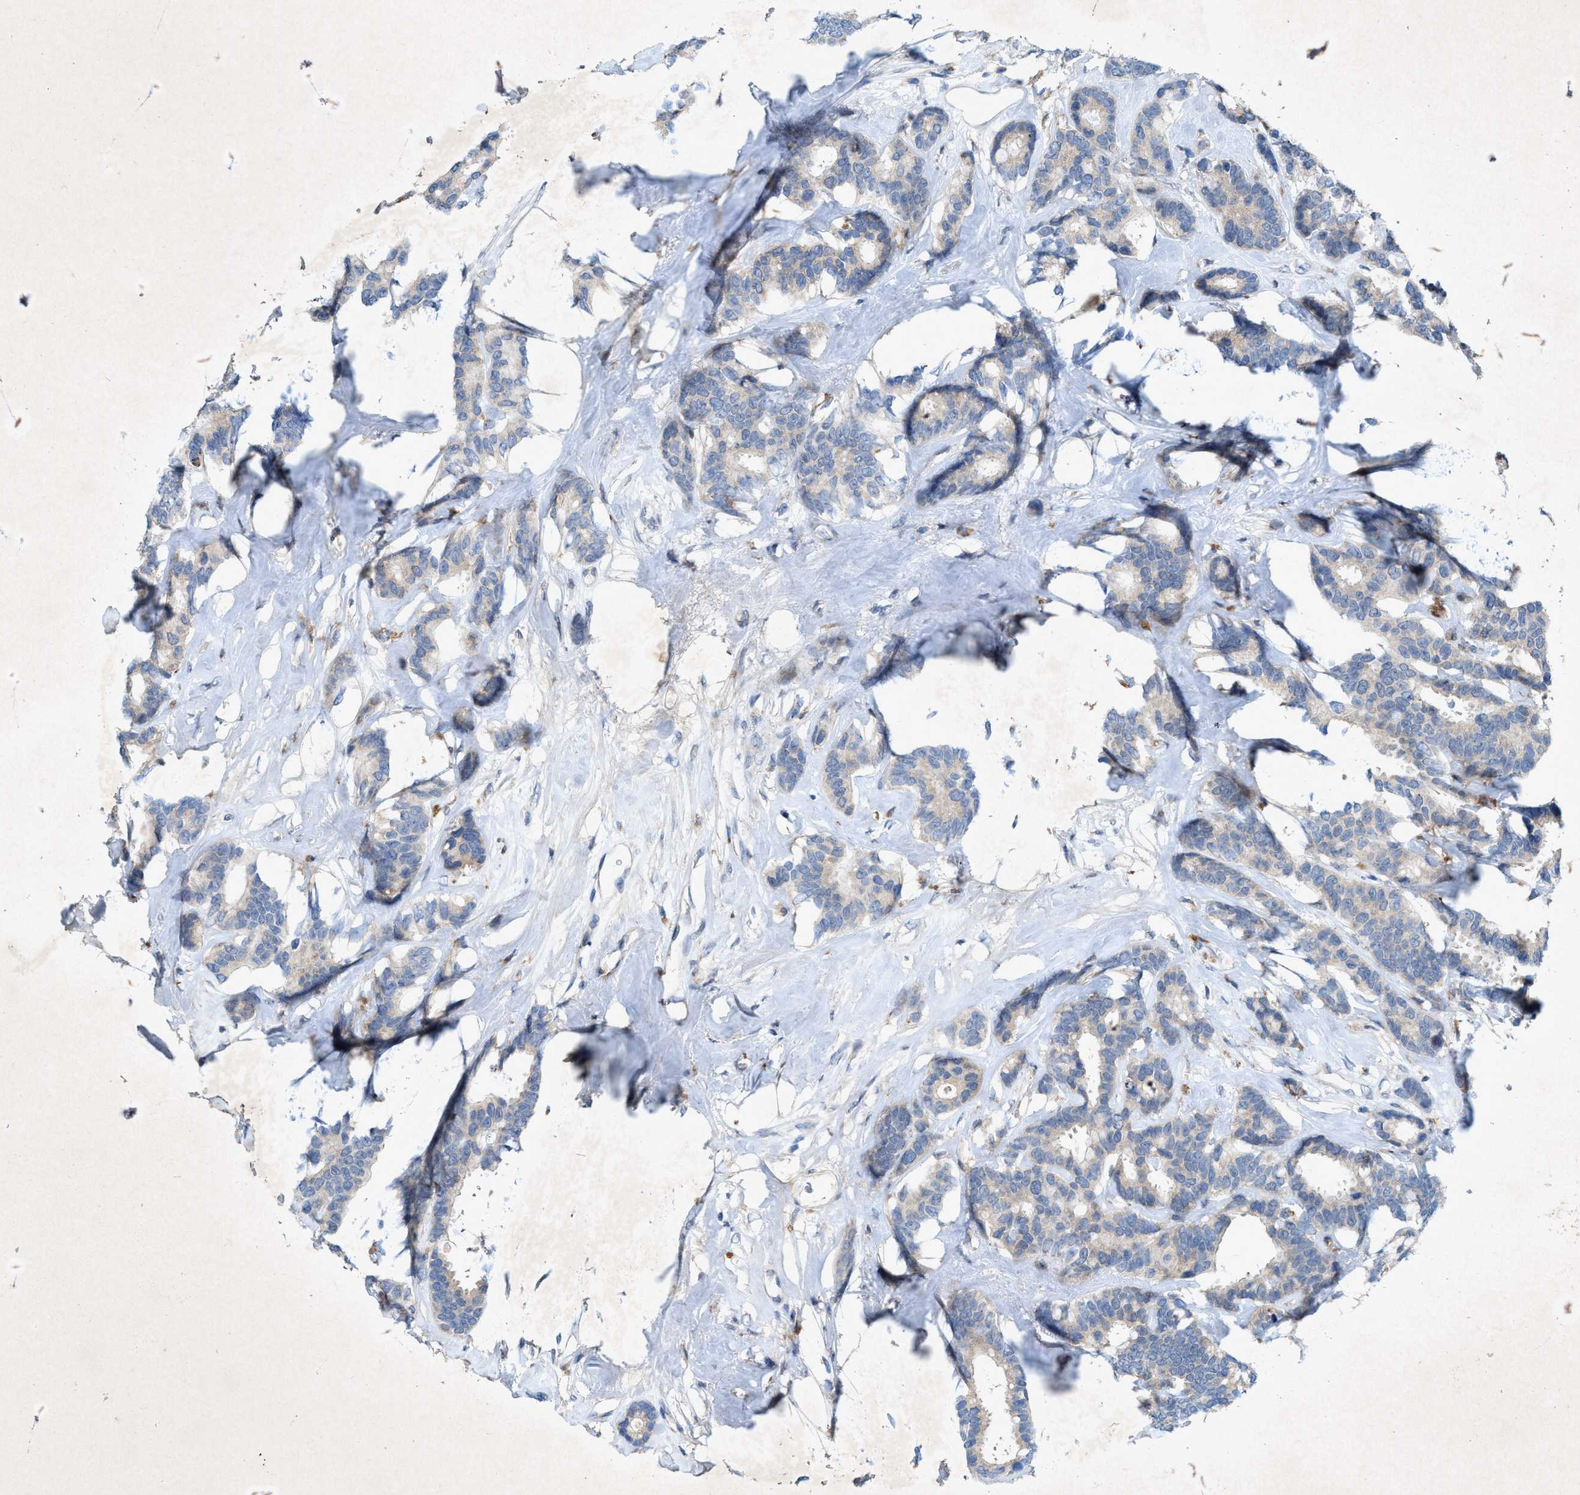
{"staining": {"intensity": "weak", "quantity": "<25%", "location": "cytoplasmic/membranous"}, "tissue": "breast cancer", "cell_type": "Tumor cells", "image_type": "cancer", "snomed": [{"axis": "morphology", "description": "Duct carcinoma"}, {"axis": "topography", "description": "Breast"}], "caption": "This is an immunohistochemistry photomicrograph of breast cancer (infiltrating ductal carcinoma). There is no positivity in tumor cells.", "gene": "URGCP", "patient": {"sex": "female", "age": 87}}